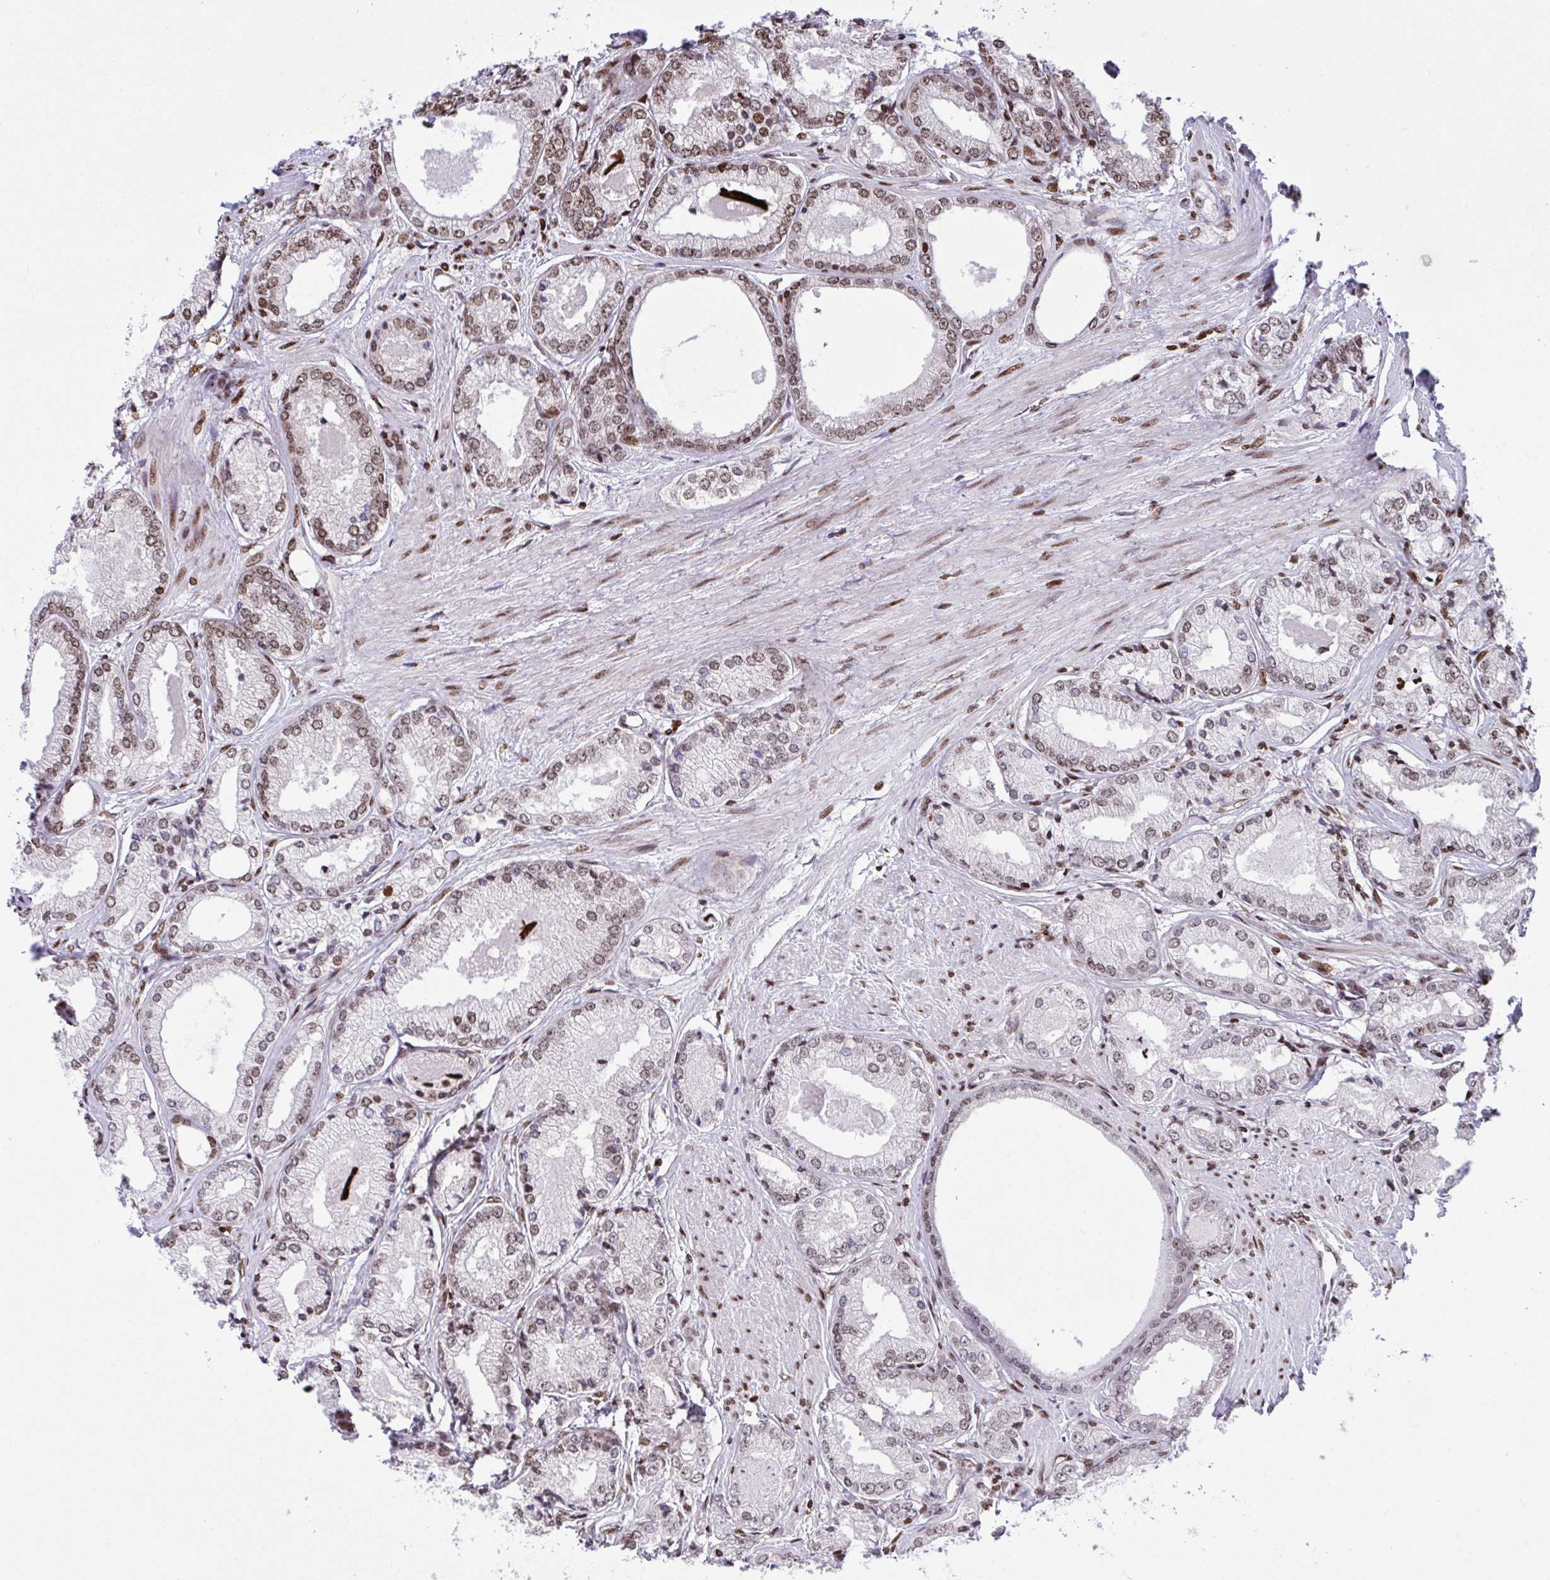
{"staining": {"intensity": "moderate", "quantity": ">75%", "location": "nuclear"}, "tissue": "prostate cancer", "cell_type": "Tumor cells", "image_type": "cancer", "snomed": [{"axis": "morphology", "description": "Adenocarcinoma, NOS"}, {"axis": "morphology", "description": "Adenocarcinoma, Low grade"}, {"axis": "topography", "description": "Prostate"}], "caption": "Moderate nuclear expression is identified in approximately >75% of tumor cells in adenocarcinoma (prostate).", "gene": "RAPGEF5", "patient": {"sex": "male", "age": 68}}